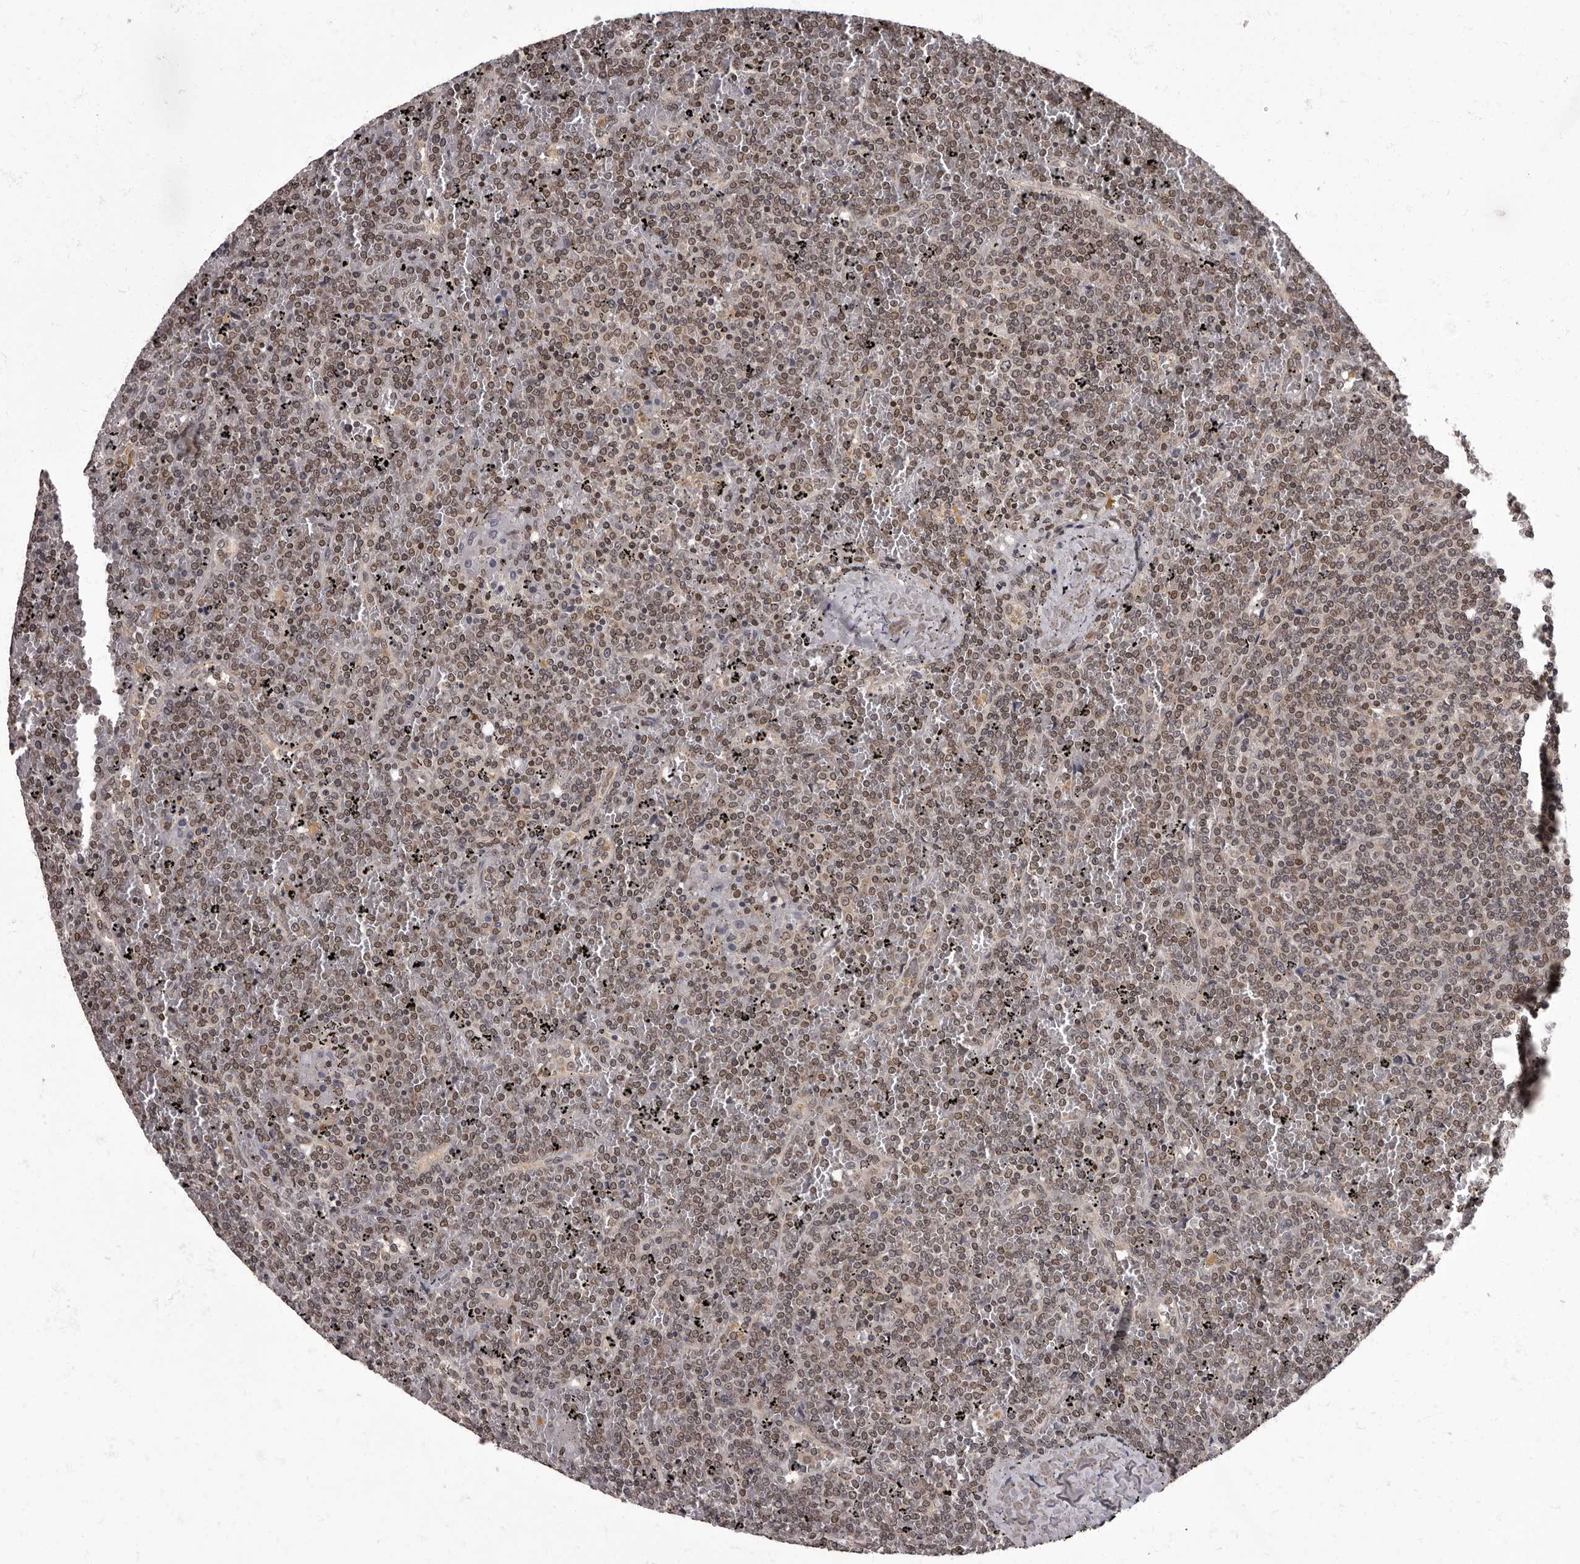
{"staining": {"intensity": "moderate", "quantity": ">75%", "location": "nuclear"}, "tissue": "lymphoma", "cell_type": "Tumor cells", "image_type": "cancer", "snomed": [{"axis": "morphology", "description": "Malignant lymphoma, non-Hodgkin's type, Low grade"}, {"axis": "topography", "description": "Spleen"}], "caption": "An image of human lymphoma stained for a protein reveals moderate nuclear brown staining in tumor cells. (Brightfield microscopy of DAB IHC at high magnification).", "gene": "C1orf50", "patient": {"sex": "female", "age": 19}}